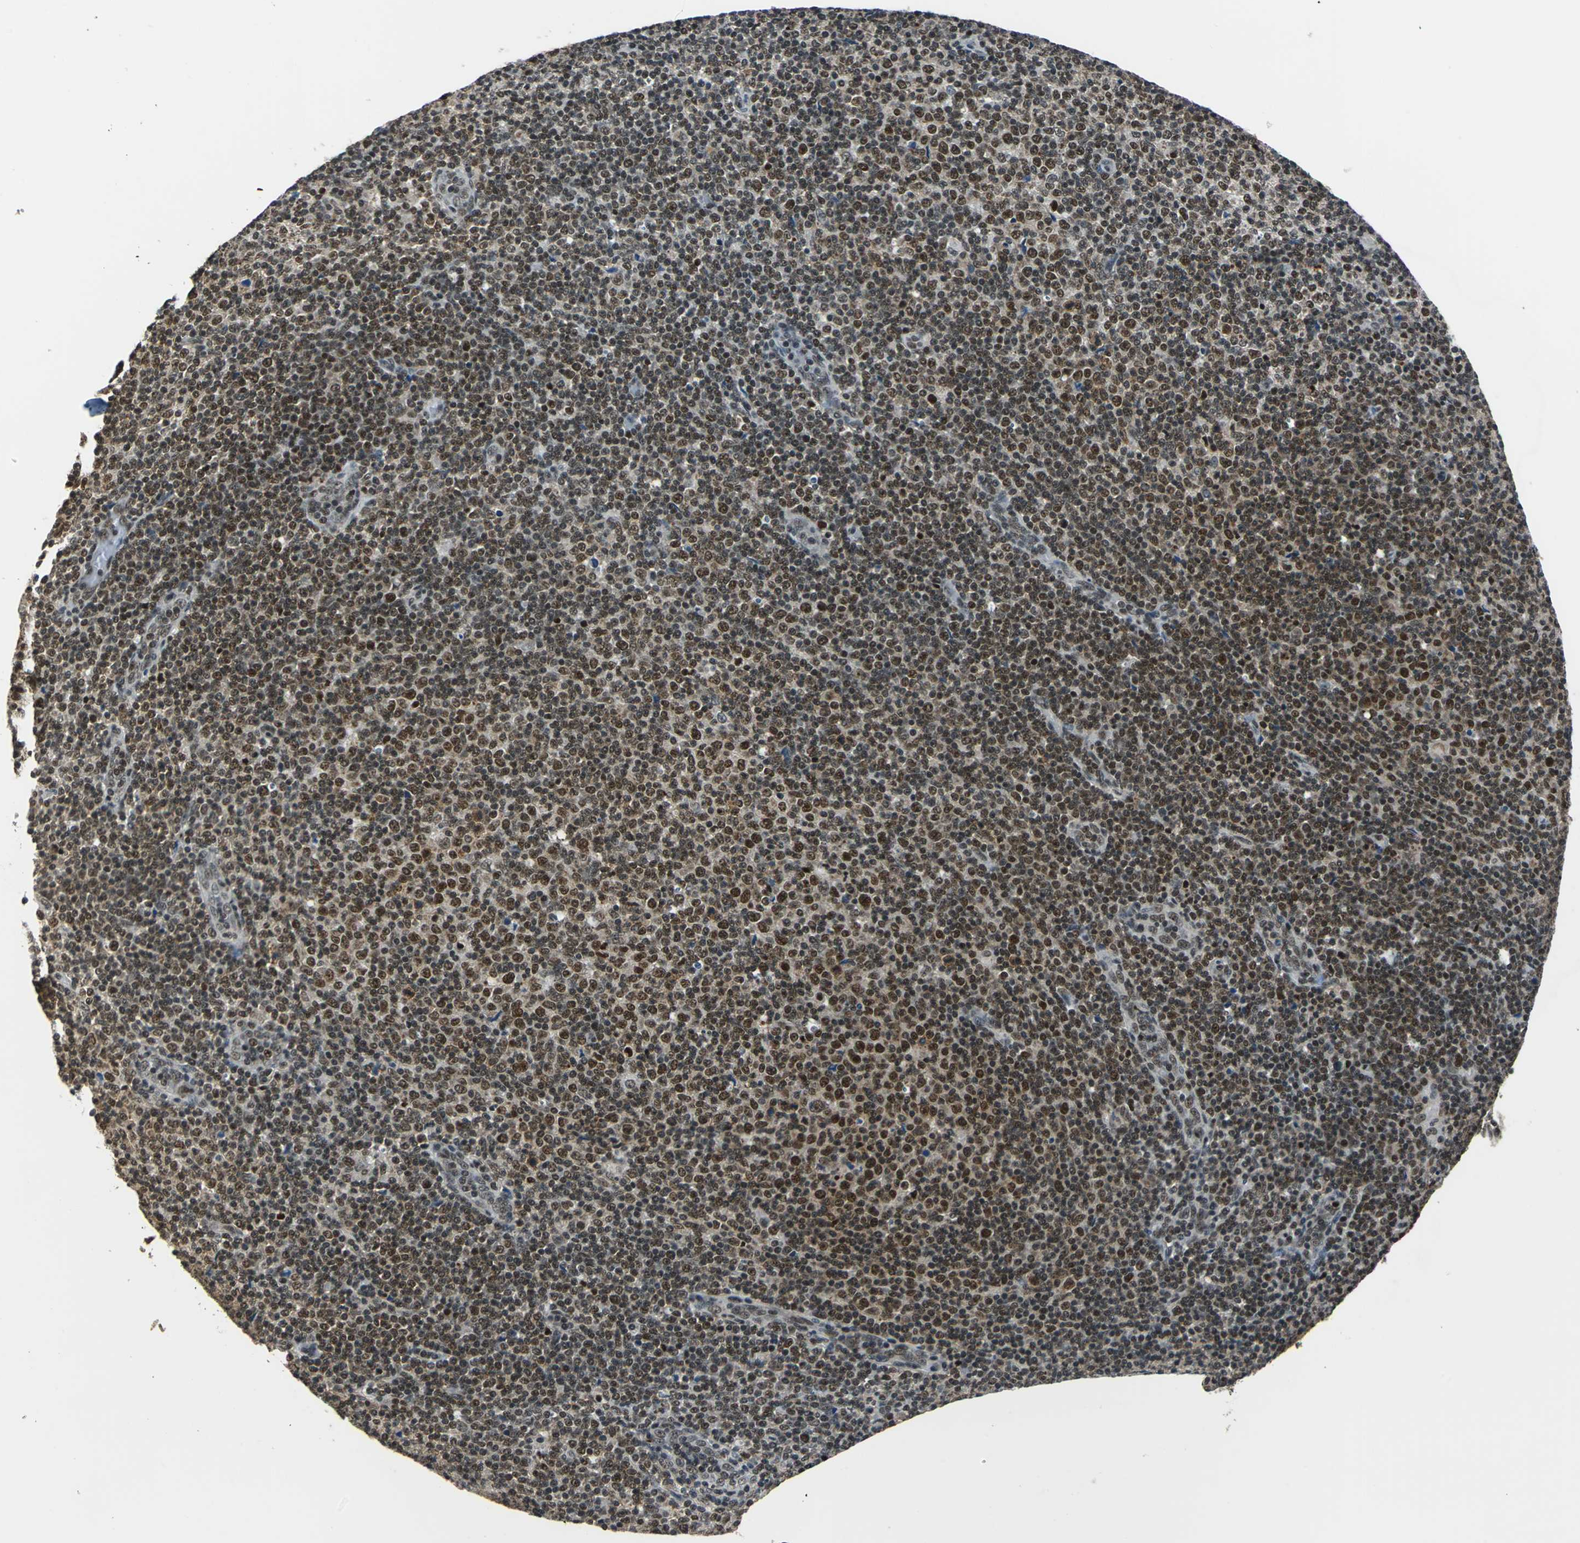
{"staining": {"intensity": "strong", "quantity": ">75%", "location": "nuclear"}, "tissue": "lymphoma", "cell_type": "Tumor cells", "image_type": "cancer", "snomed": [{"axis": "morphology", "description": "Malignant lymphoma, non-Hodgkin's type, Low grade"}, {"axis": "topography", "description": "Lymph node"}], "caption": "Brown immunohistochemical staining in lymphoma exhibits strong nuclear staining in about >75% of tumor cells. (IHC, brightfield microscopy, high magnification).", "gene": "BCLAF1", "patient": {"sex": "male", "age": 70}}